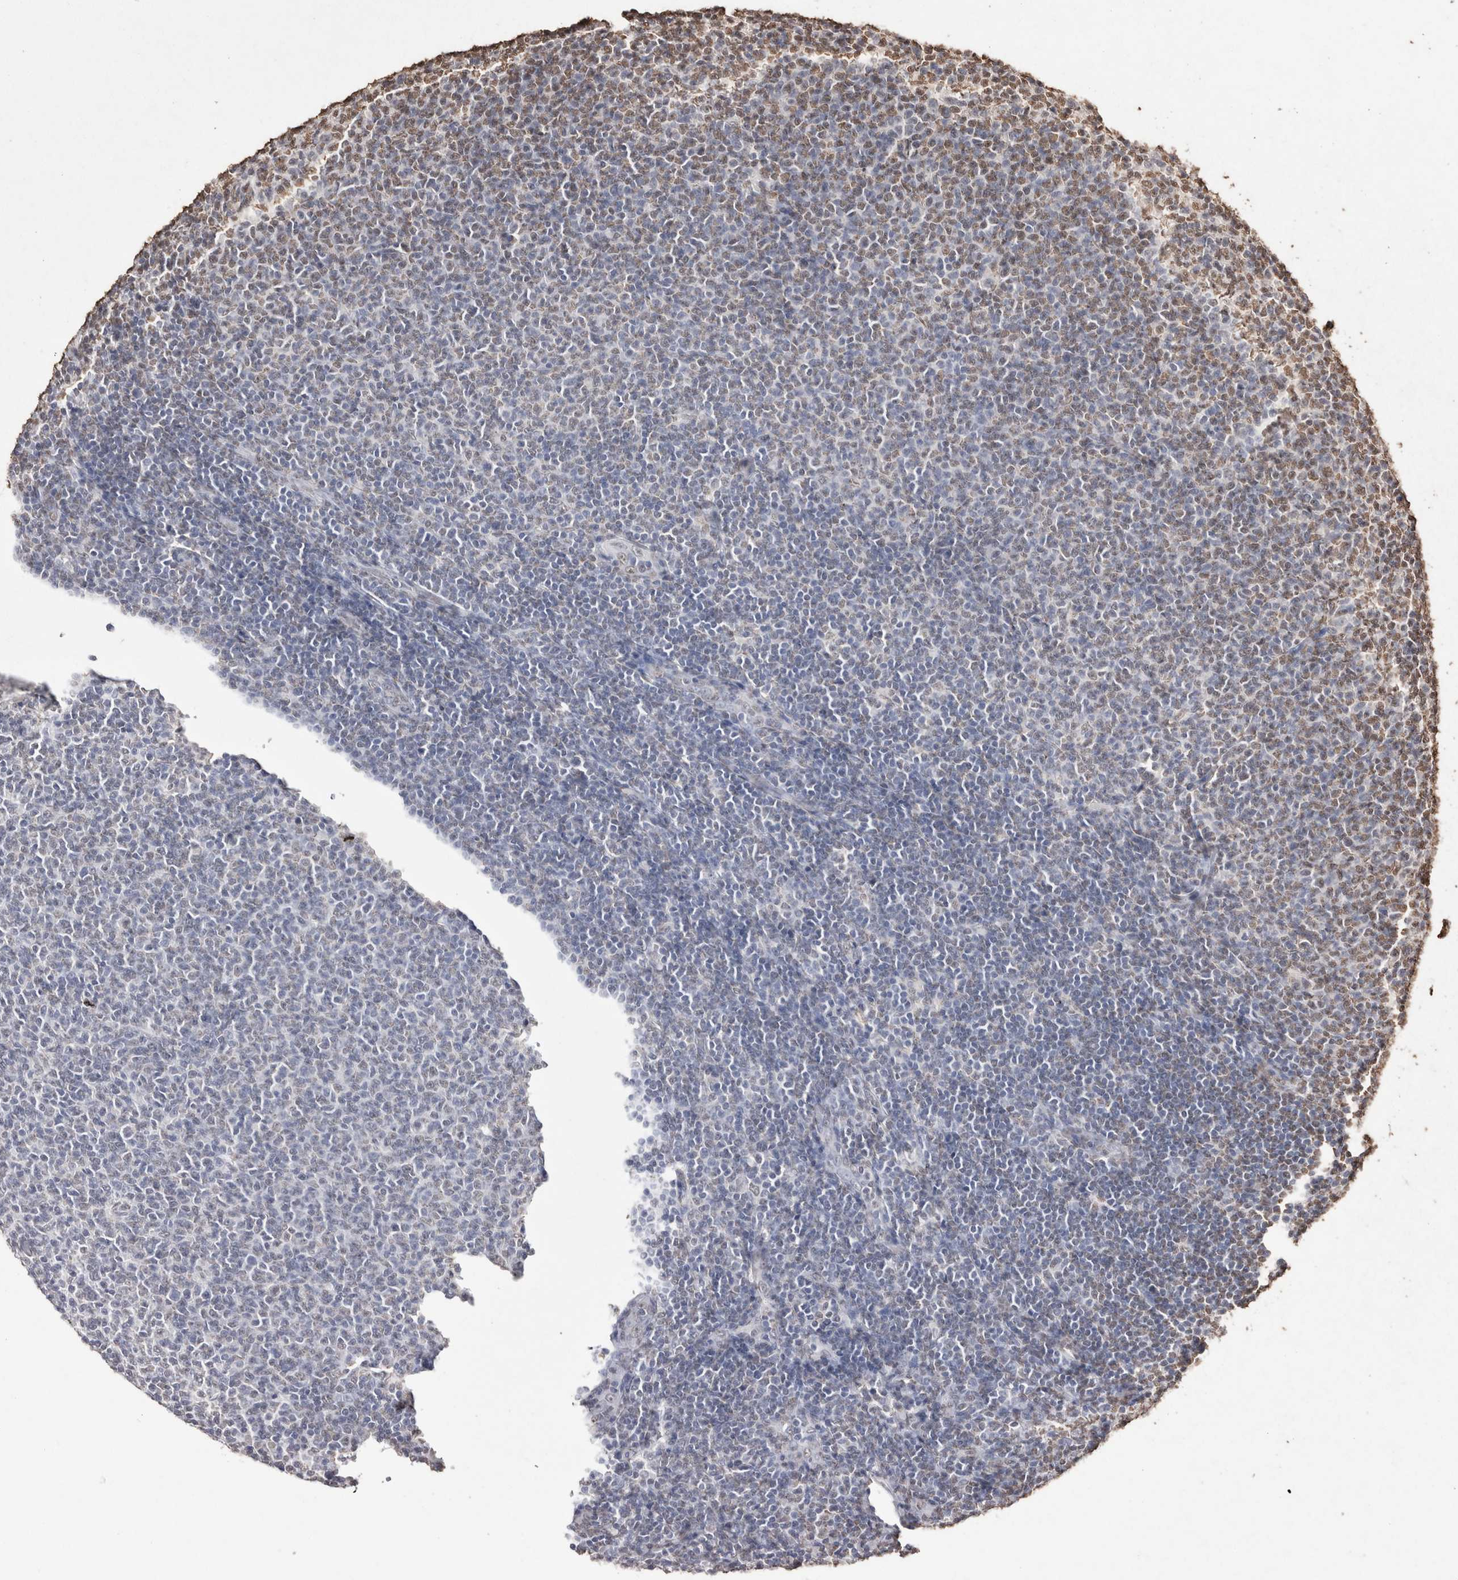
{"staining": {"intensity": "moderate", "quantity": "<25%", "location": "nuclear"}, "tissue": "lymphoma", "cell_type": "Tumor cells", "image_type": "cancer", "snomed": [{"axis": "morphology", "description": "Malignant lymphoma, non-Hodgkin's type, Low grade"}, {"axis": "topography", "description": "Lymph node"}], "caption": "The image reveals a brown stain indicating the presence of a protein in the nuclear of tumor cells in low-grade malignant lymphoma, non-Hodgkin's type.", "gene": "POU5F1", "patient": {"sex": "male", "age": 66}}